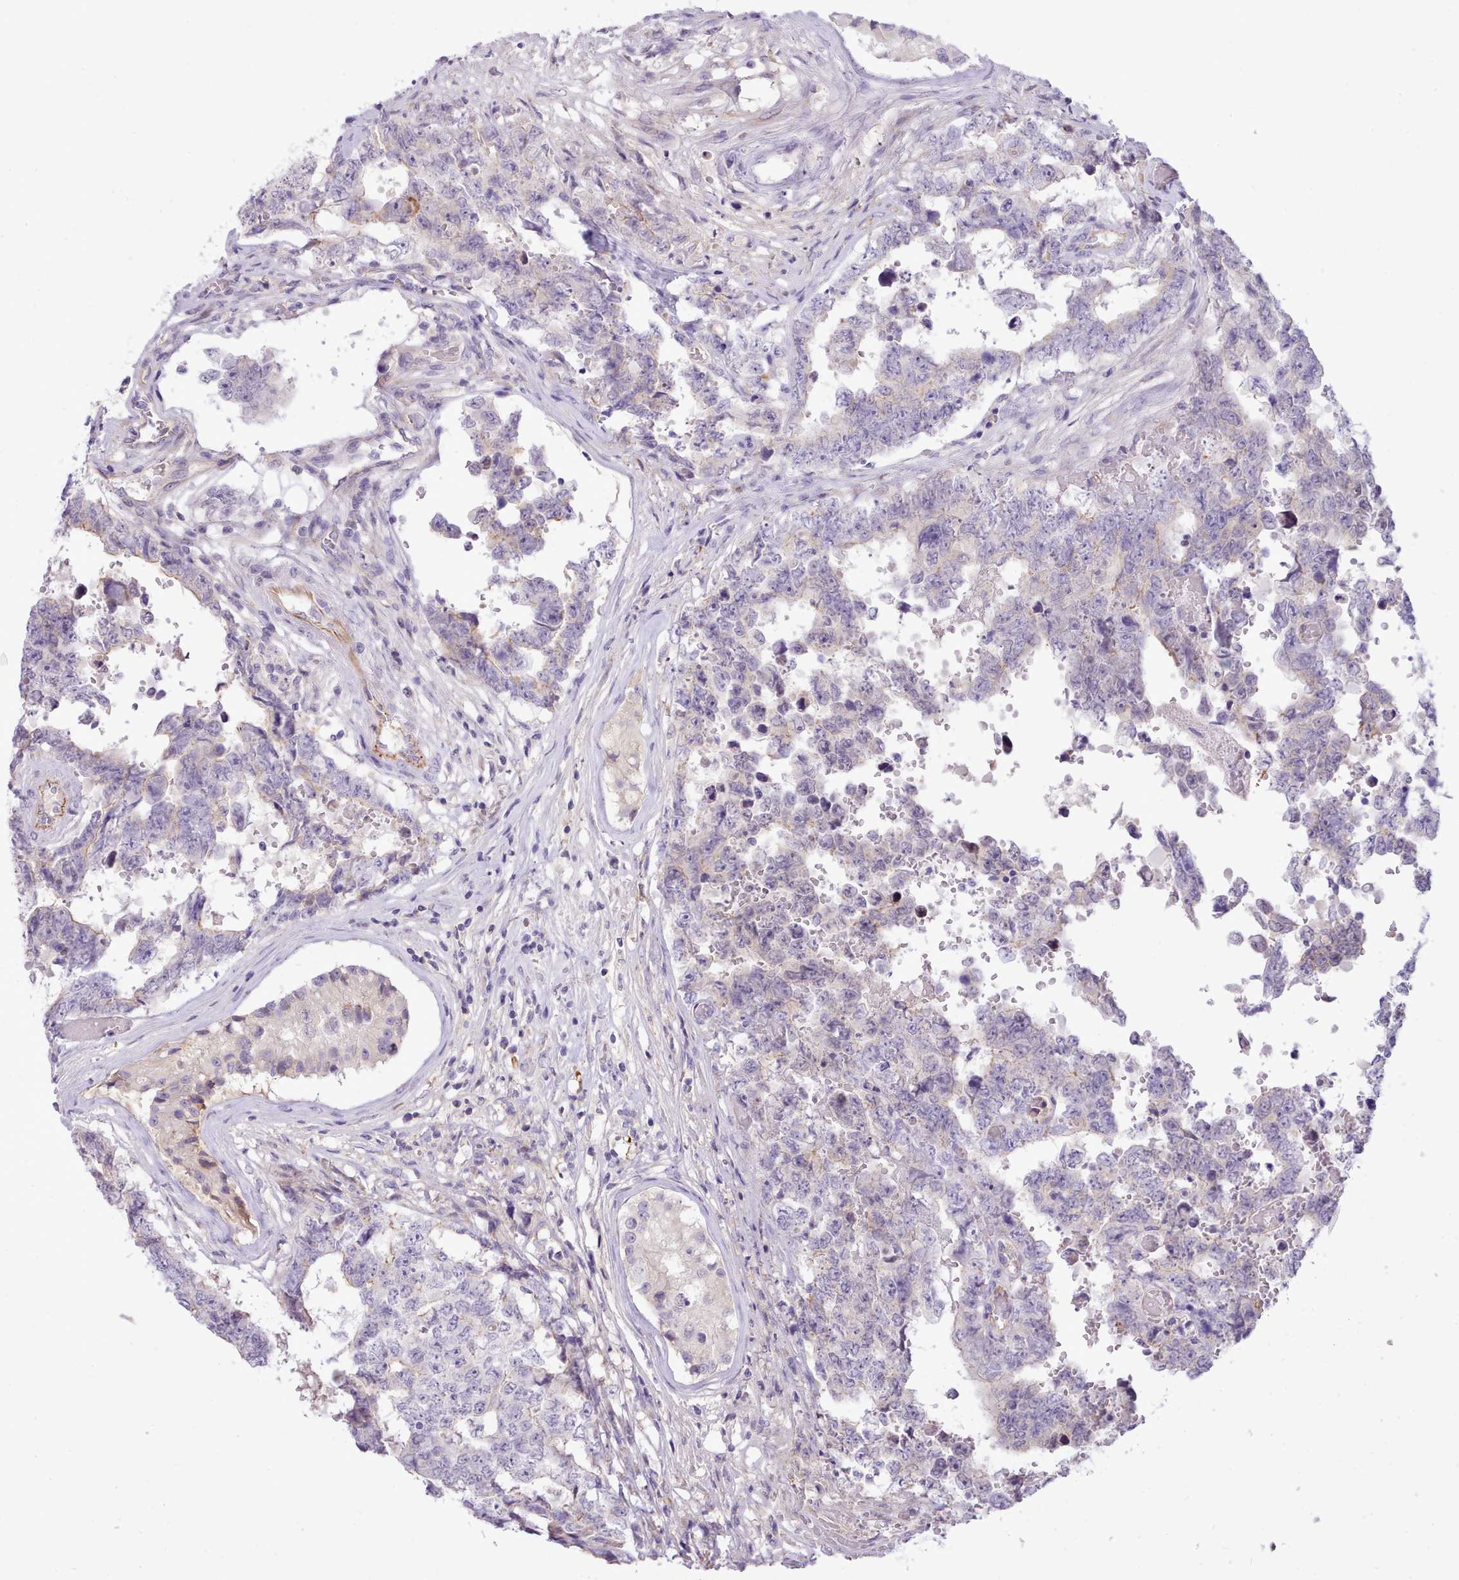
{"staining": {"intensity": "negative", "quantity": "none", "location": "none"}, "tissue": "testis cancer", "cell_type": "Tumor cells", "image_type": "cancer", "snomed": [{"axis": "morphology", "description": "Normal tissue, NOS"}, {"axis": "morphology", "description": "Carcinoma, Embryonal, NOS"}, {"axis": "topography", "description": "Testis"}, {"axis": "topography", "description": "Epididymis"}], "caption": "Tumor cells are negative for protein expression in human testis cancer (embryonal carcinoma).", "gene": "CYP2A13", "patient": {"sex": "male", "age": 25}}